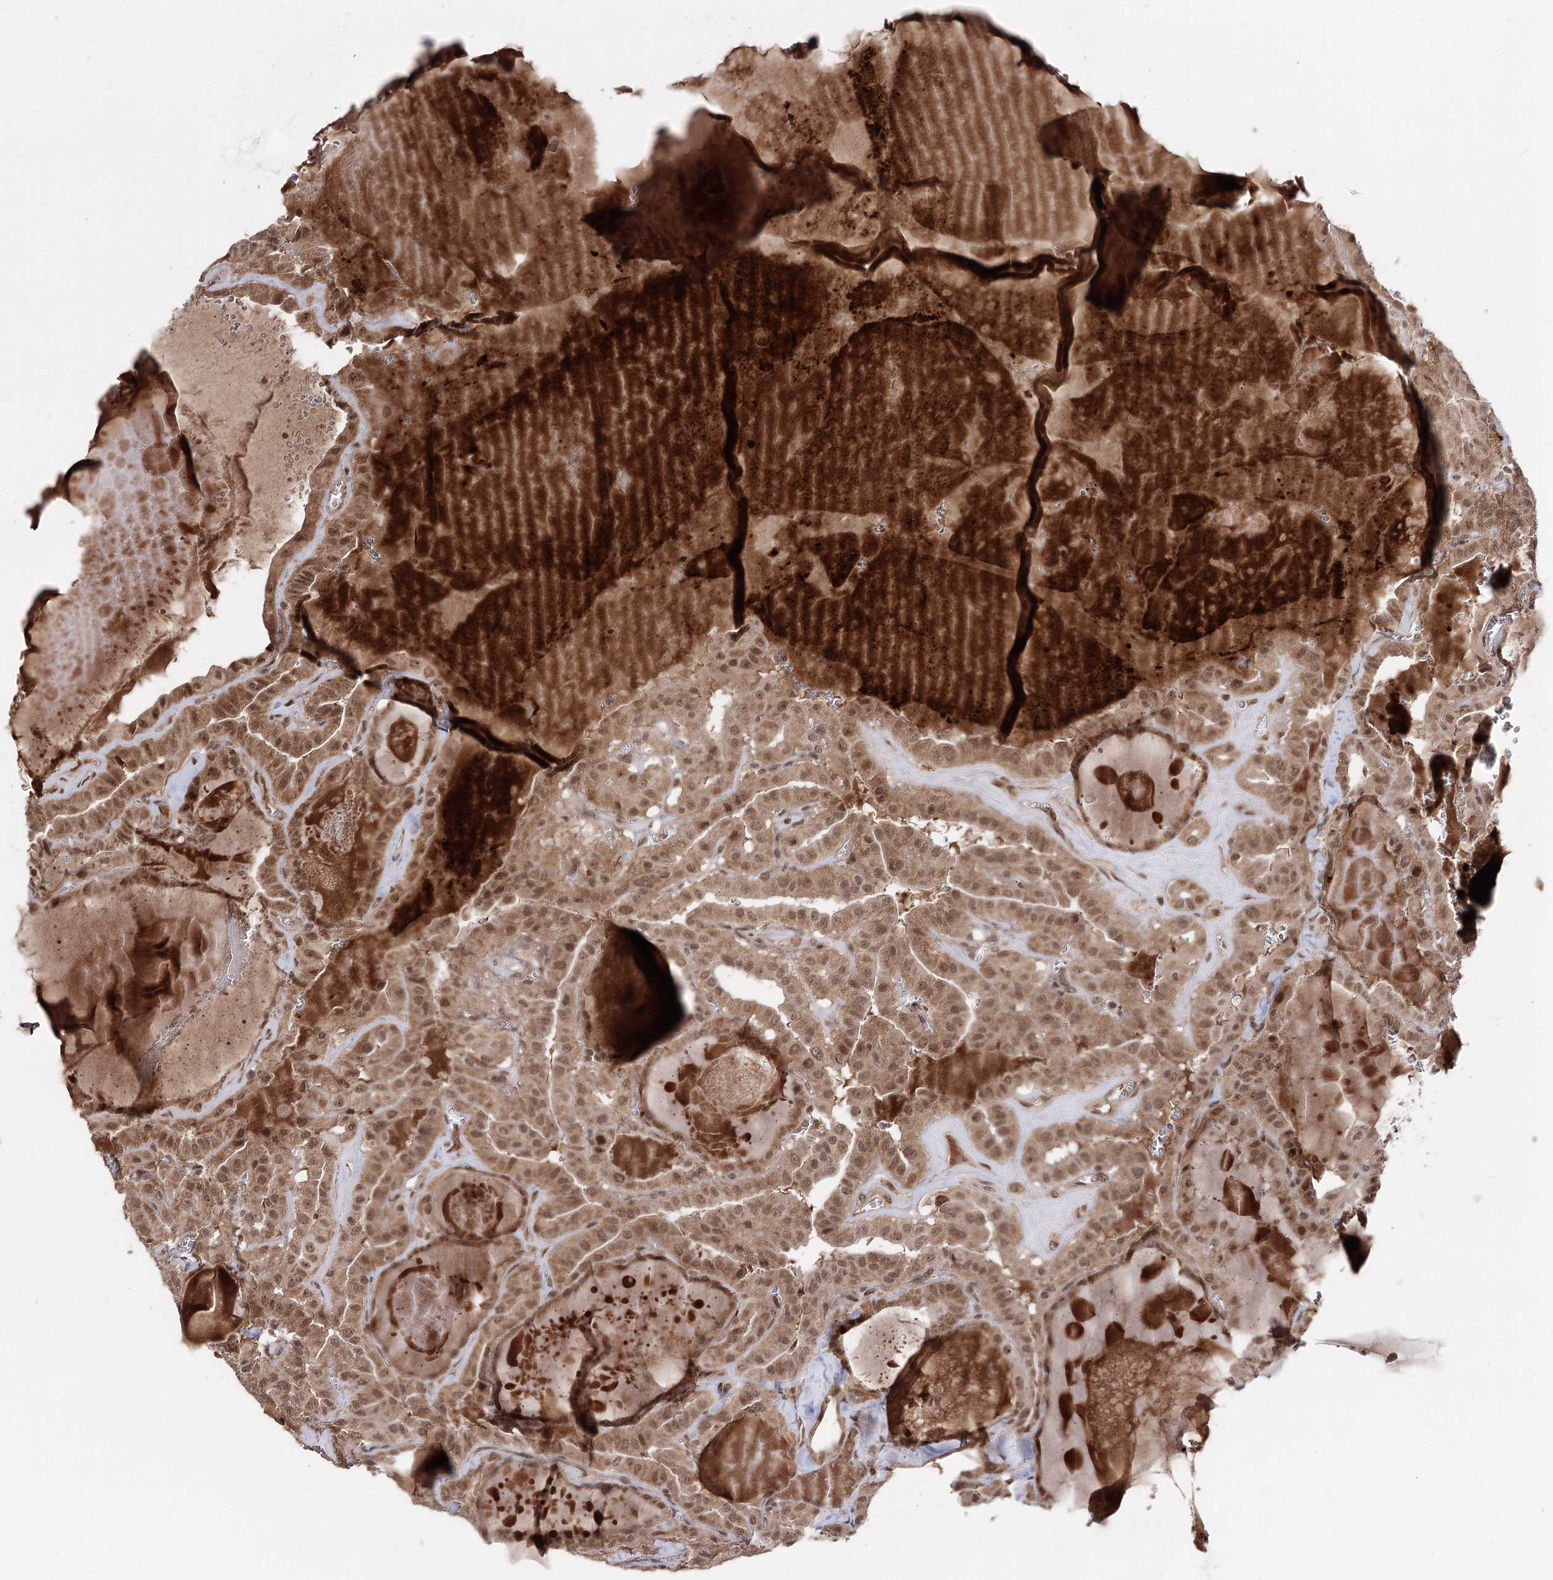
{"staining": {"intensity": "moderate", "quantity": ">75%", "location": "cytoplasmic/membranous,nuclear"}, "tissue": "thyroid cancer", "cell_type": "Tumor cells", "image_type": "cancer", "snomed": [{"axis": "morphology", "description": "Papillary adenocarcinoma, NOS"}, {"axis": "topography", "description": "Thyroid gland"}], "caption": "DAB (3,3'-diaminobenzidine) immunohistochemical staining of papillary adenocarcinoma (thyroid) exhibits moderate cytoplasmic/membranous and nuclear protein staining in approximately >75% of tumor cells.", "gene": "FAM53B", "patient": {"sex": "male", "age": 52}}